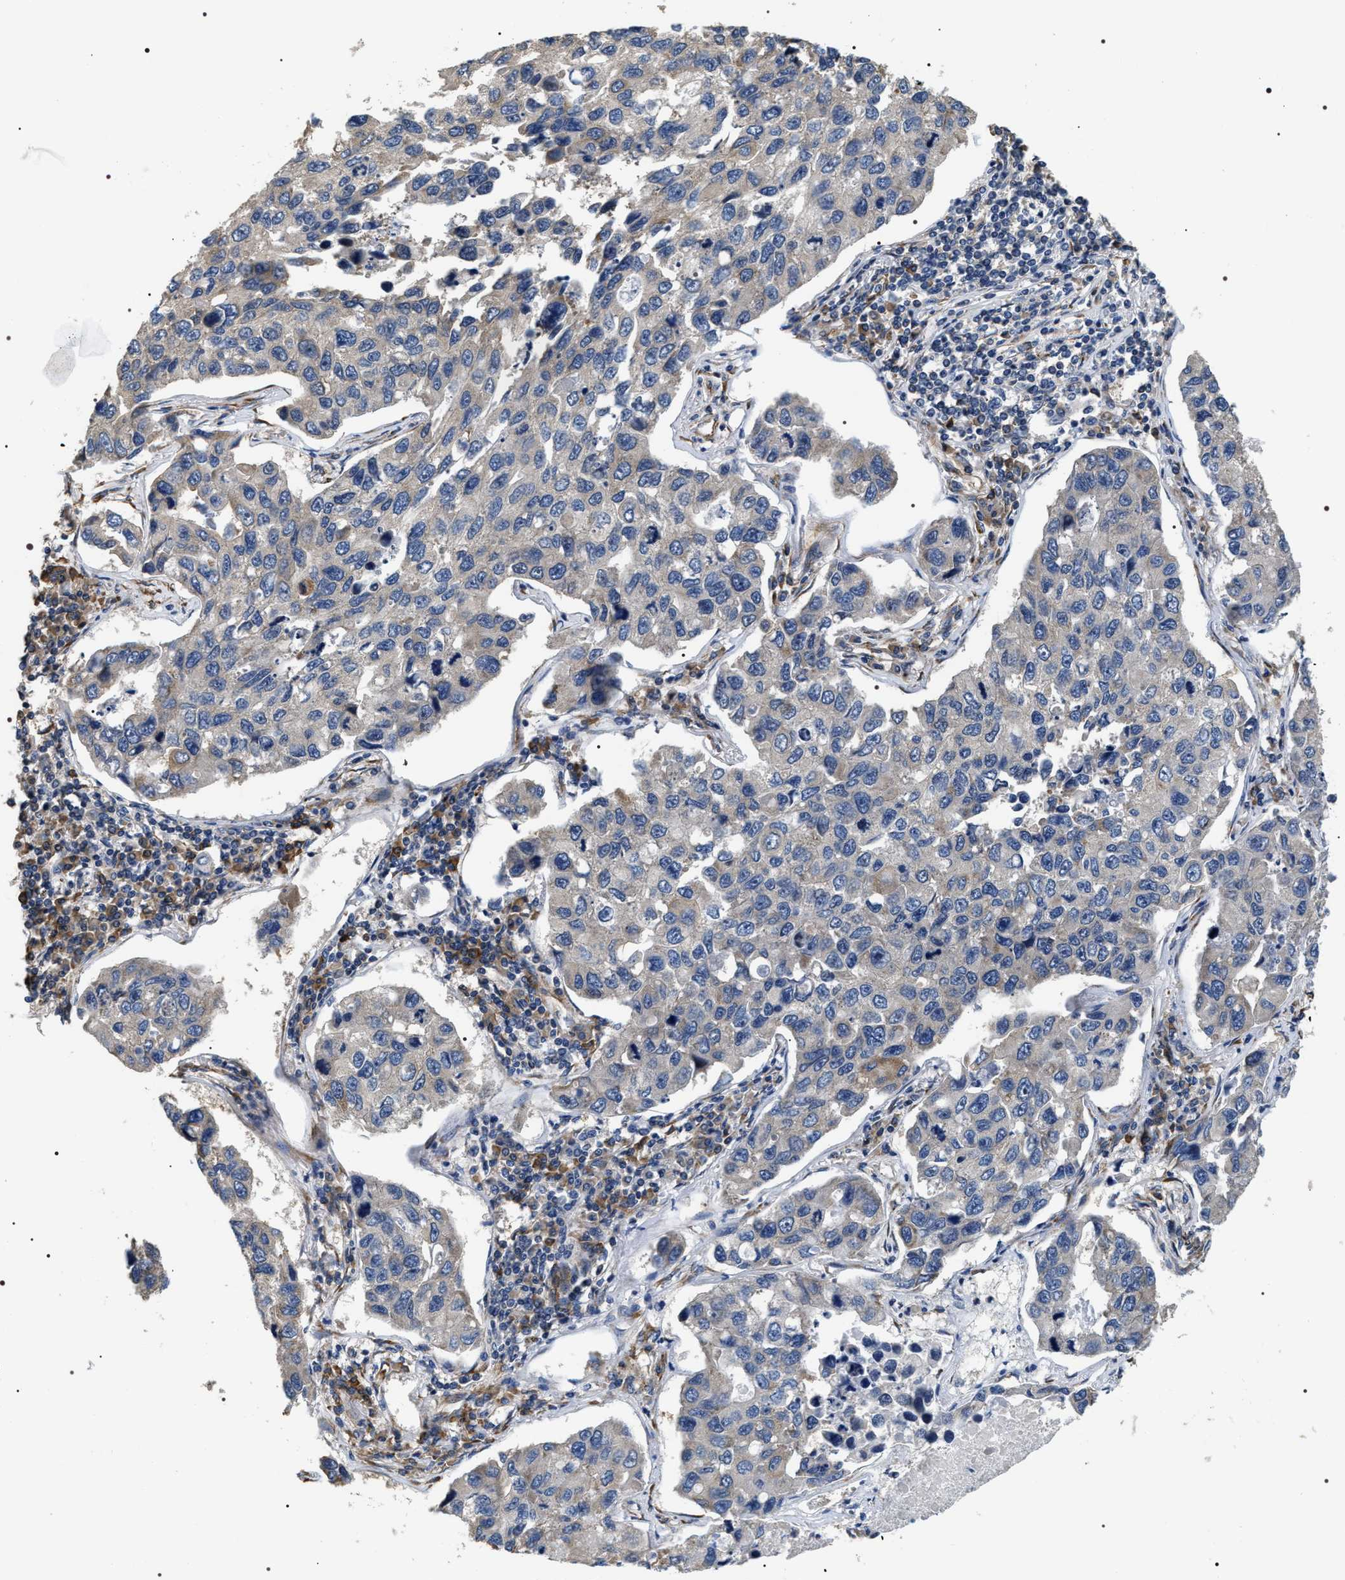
{"staining": {"intensity": "negative", "quantity": "none", "location": "none"}, "tissue": "lung cancer", "cell_type": "Tumor cells", "image_type": "cancer", "snomed": [{"axis": "morphology", "description": "Adenocarcinoma, NOS"}, {"axis": "topography", "description": "Lung"}], "caption": "Image shows no significant protein expression in tumor cells of adenocarcinoma (lung).", "gene": "ZC3HAV1L", "patient": {"sex": "male", "age": 64}}